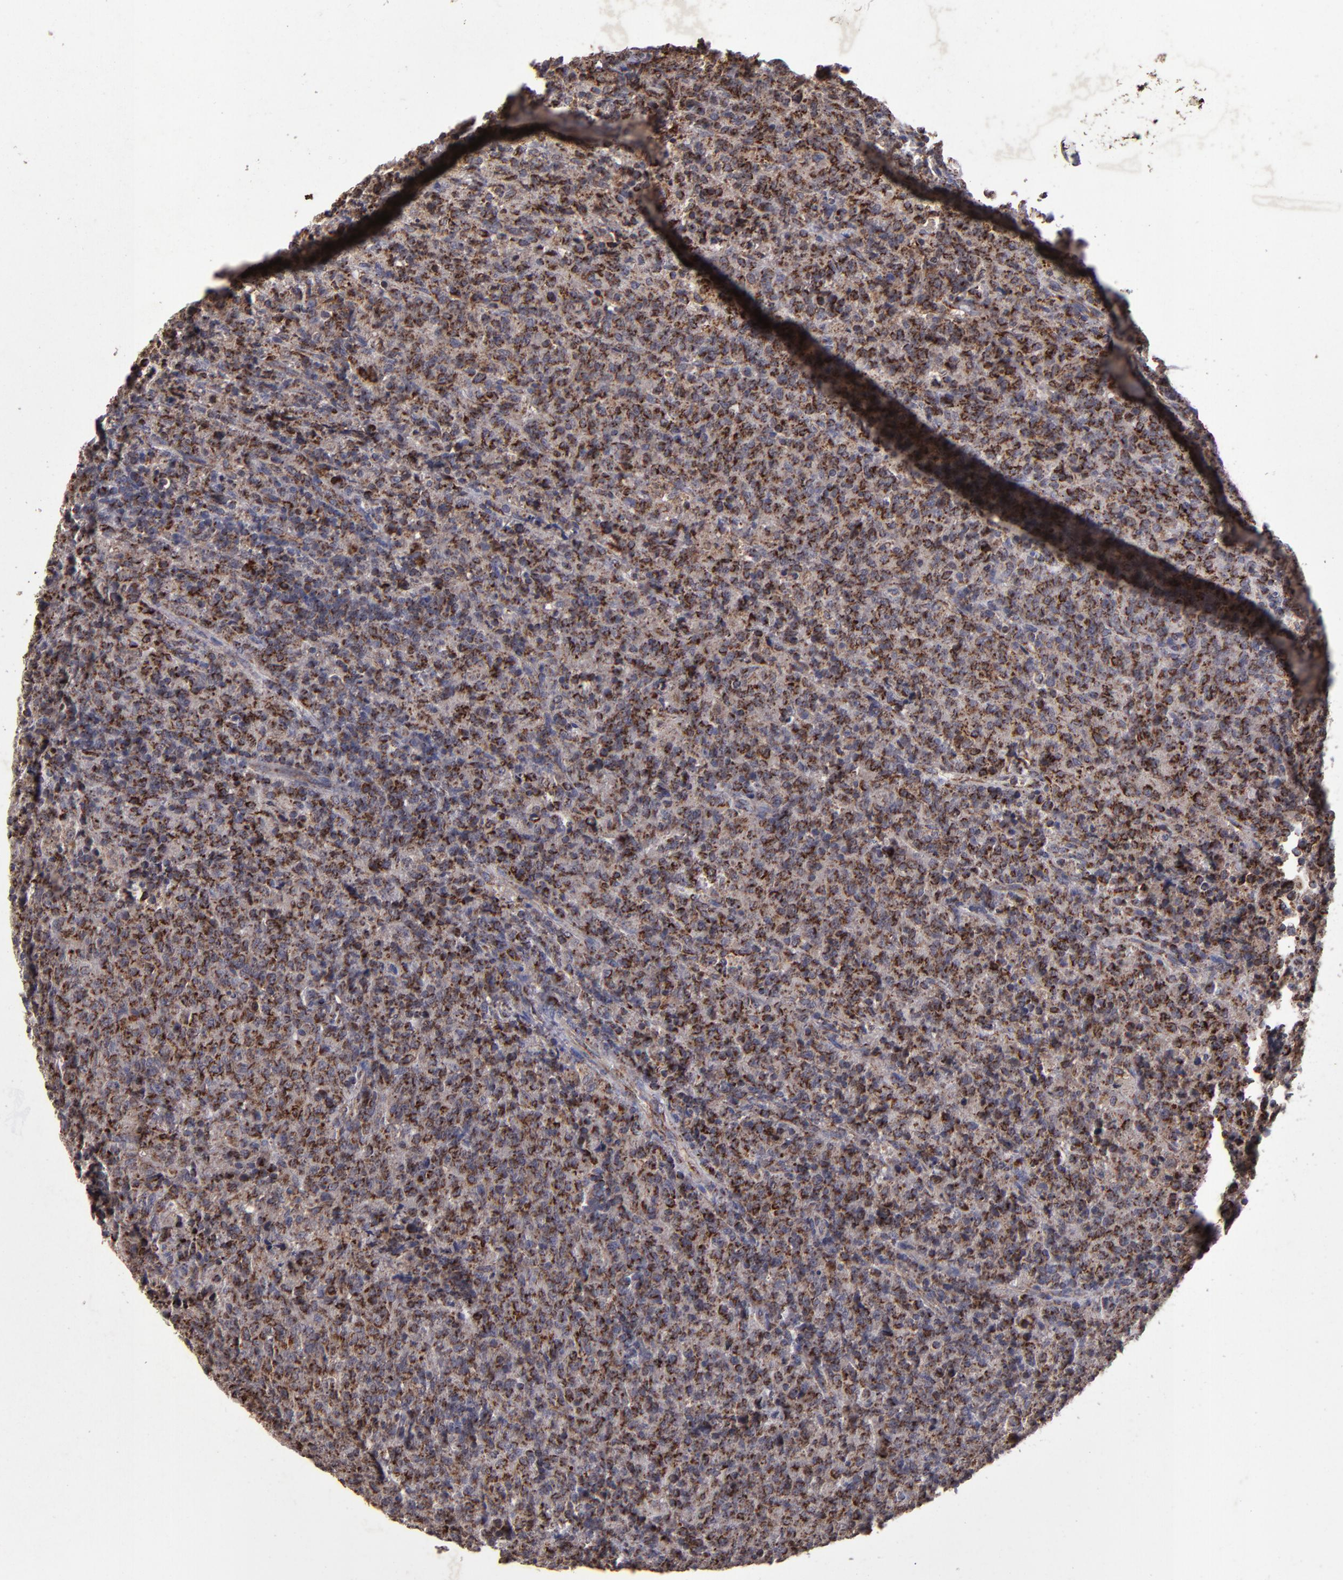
{"staining": {"intensity": "strong", "quantity": ">75%", "location": "cytoplasmic/membranous"}, "tissue": "lymphoma", "cell_type": "Tumor cells", "image_type": "cancer", "snomed": [{"axis": "morphology", "description": "Malignant lymphoma, non-Hodgkin's type, High grade"}, {"axis": "topography", "description": "Tonsil"}], "caption": "An image of malignant lymphoma, non-Hodgkin's type (high-grade) stained for a protein demonstrates strong cytoplasmic/membranous brown staining in tumor cells. Using DAB (3,3'-diaminobenzidine) (brown) and hematoxylin (blue) stains, captured at high magnification using brightfield microscopy.", "gene": "TIMM9", "patient": {"sex": "female", "age": 36}}